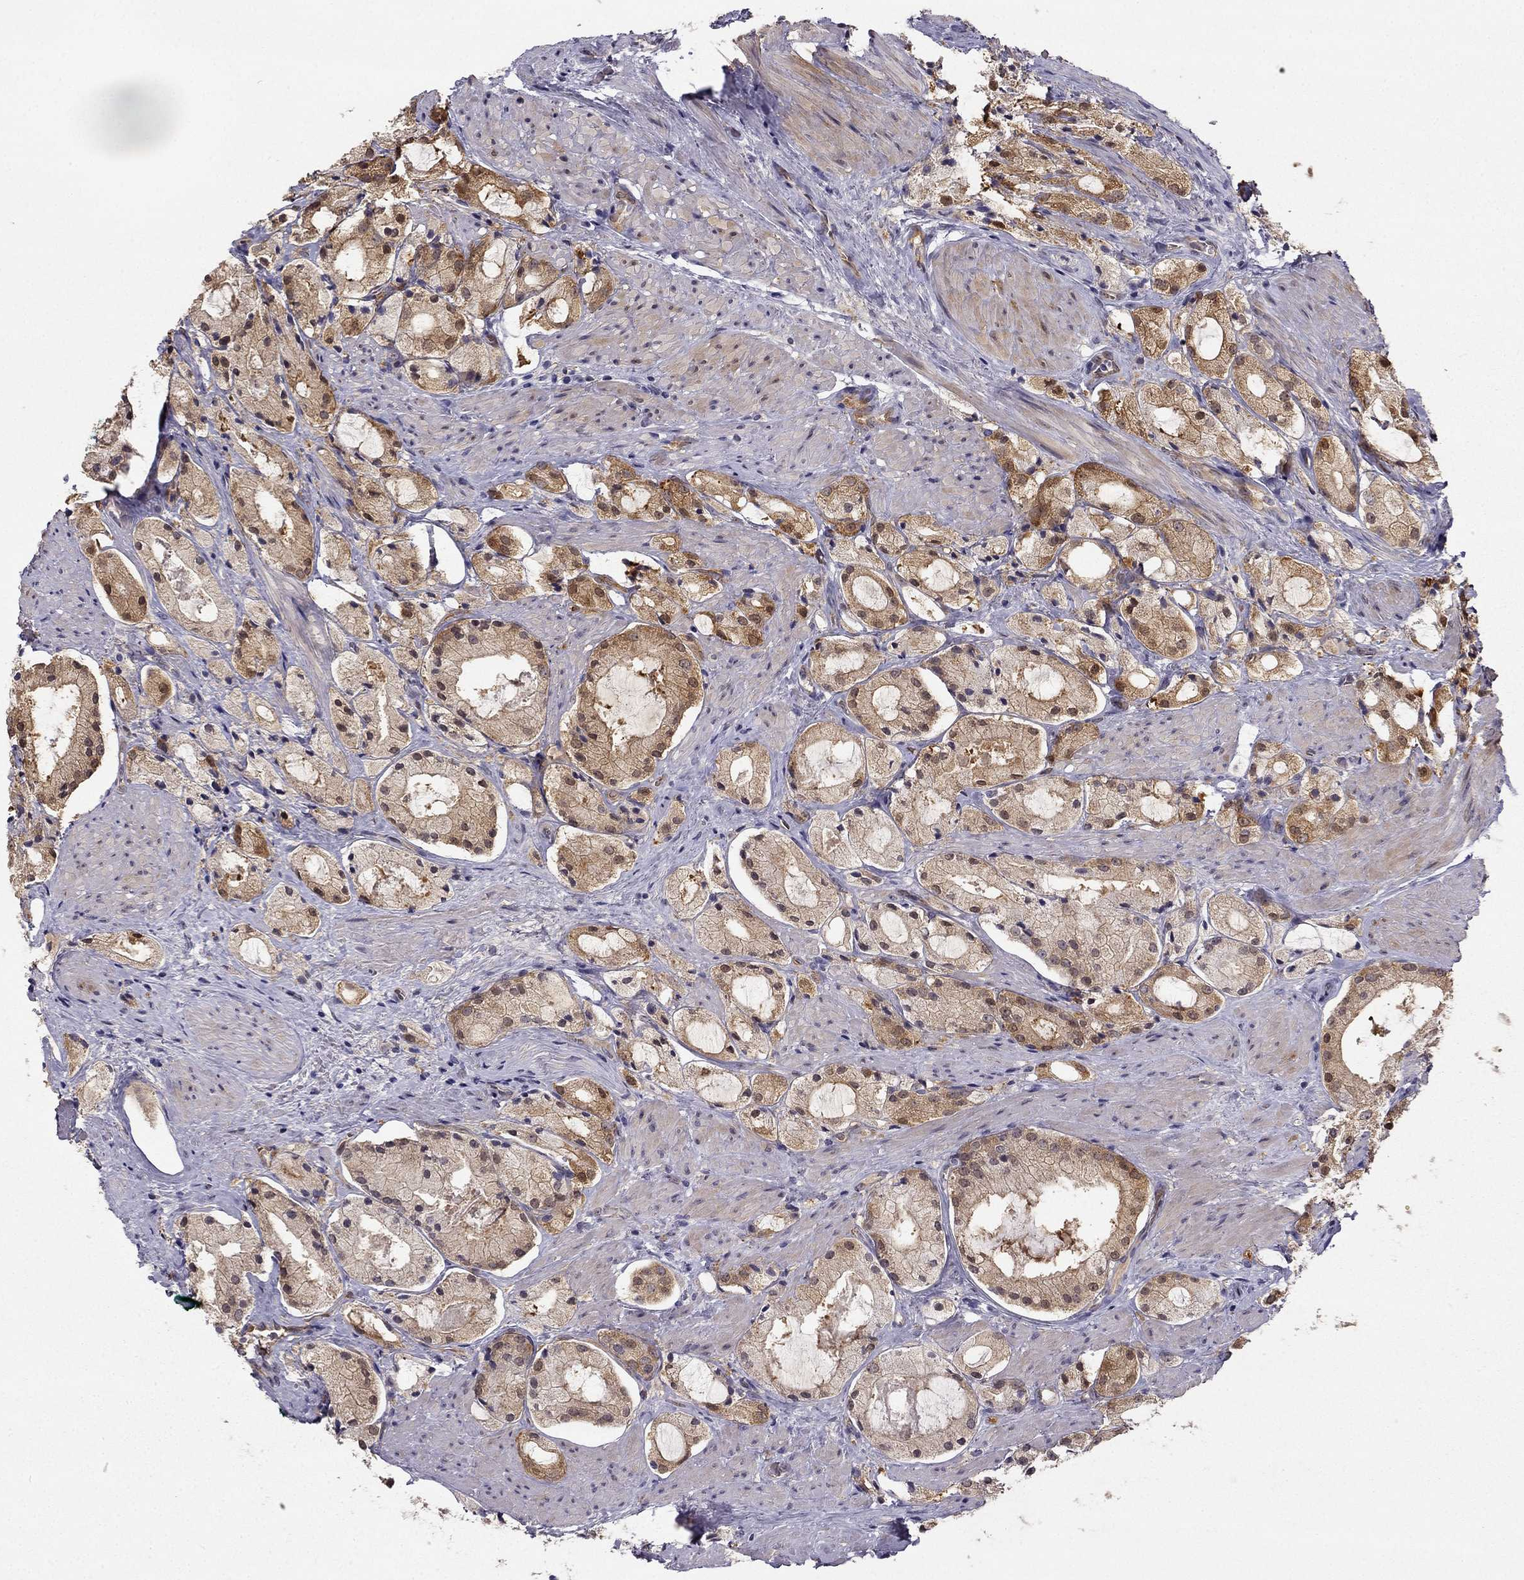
{"staining": {"intensity": "moderate", "quantity": ">75%", "location": "cytoplasmic/membranous"}, "tissue": "prostate cancer", "cell_type": "Tumor cells", "image_type": "cancer", "snomed": [{"axis": "morphology", "description": "Adenocarcinoma, NOS"}, {"axis": "morphology", "description": "Adenocarcinoma, High grade"}, {"axis": "topography", "description": "Prostate"}], "caption": "This photomicrograph exhibits IHC staining of prostate cancer, with medium moderate cytoplasmic/membranous staining in approximately >75% of tumor cells.", "gene": "NQO1", "patient": {"sex": "male", "age": 64}}